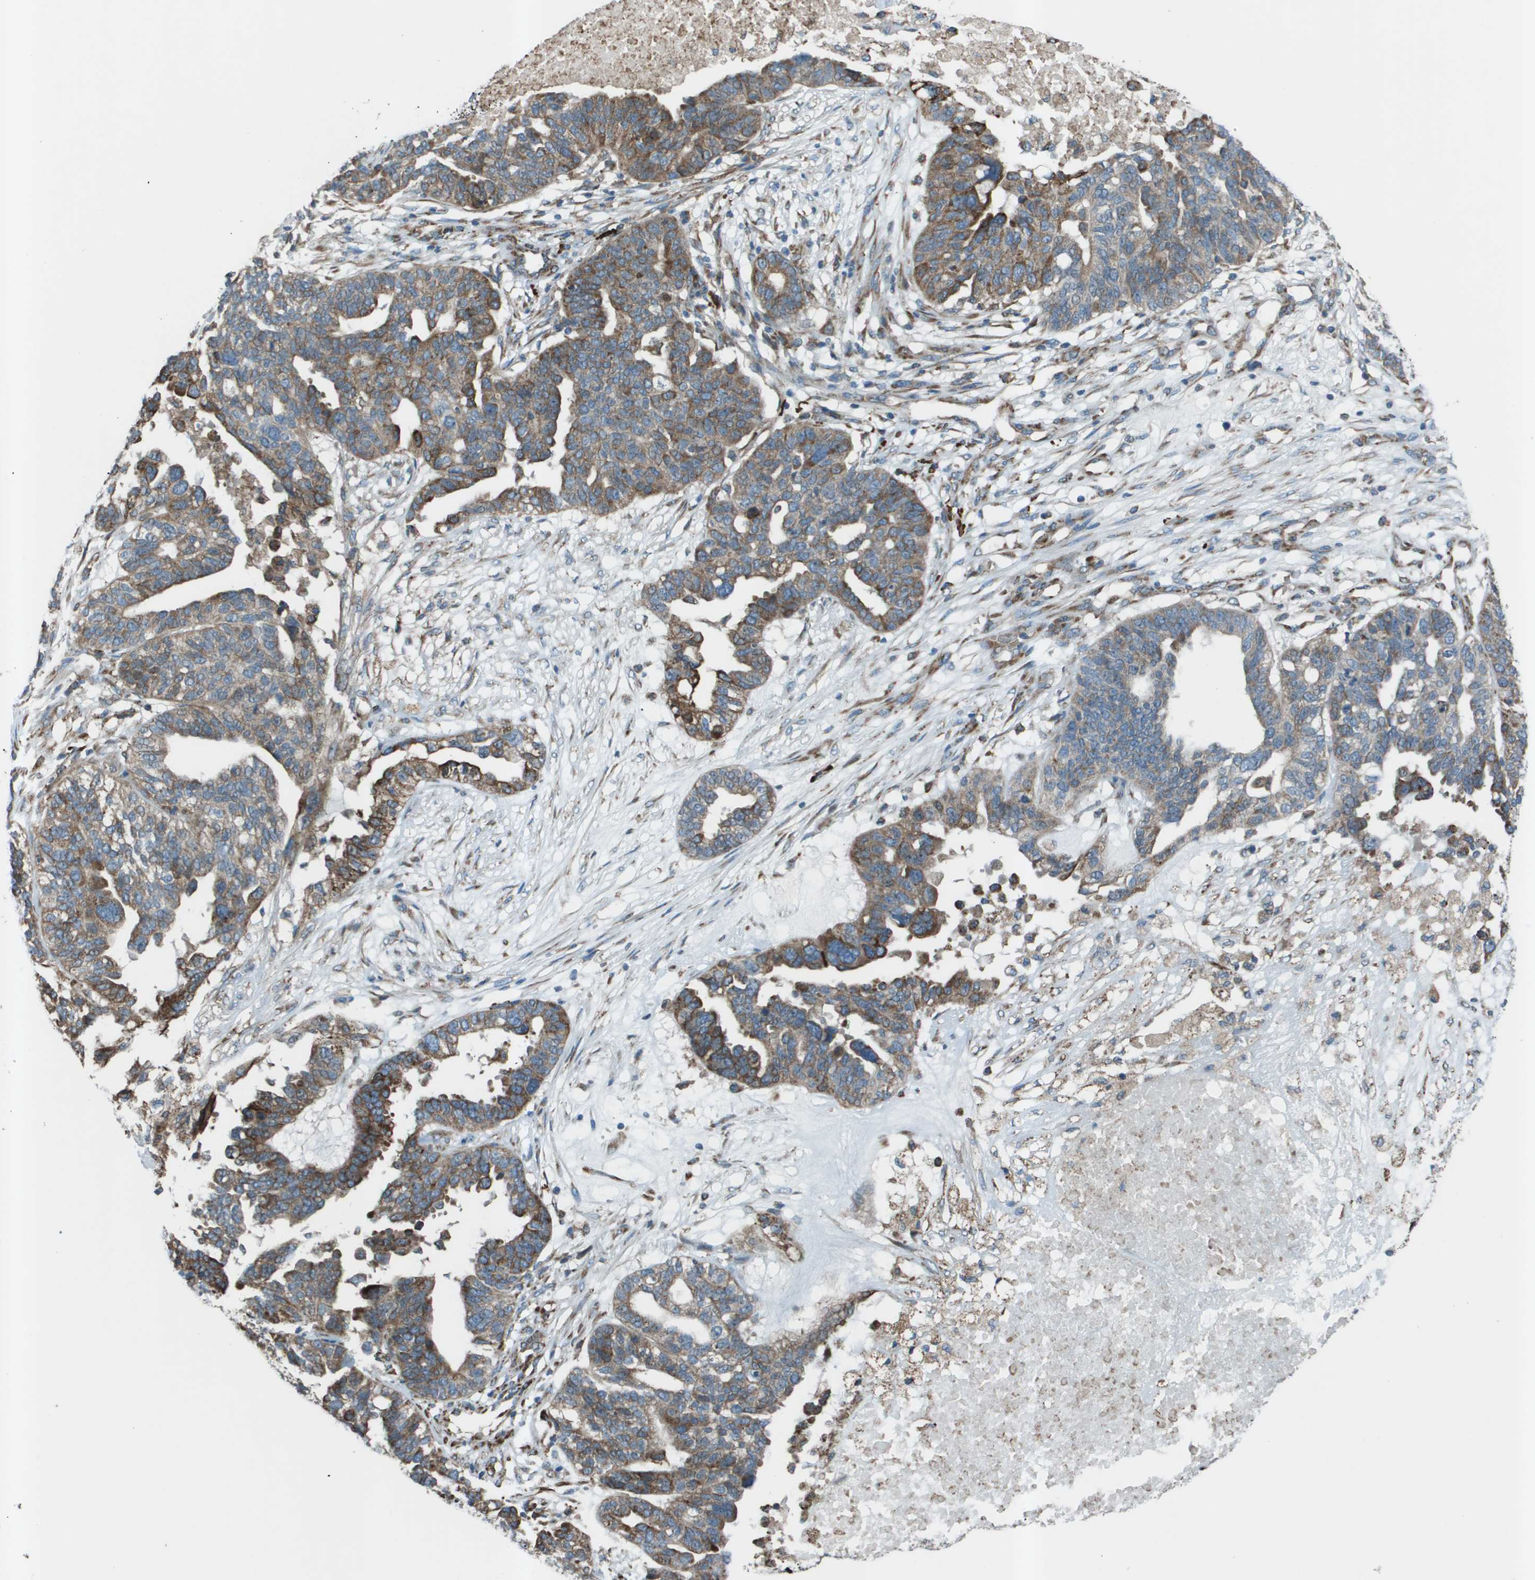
{"staining": {"intensity": "moderate", "quantity": ">75%", "location": "cytoplasmic/membranous"}, "tissue": "ovarian cancer", "cell_type": "Tumor cells", "image_type": "cancer", "snomed": [{"axis": "morphology", "description": "Cystadenocarcinoma, serous, NOS"}, {"axis": "topography", "description": "Ovary"}], "caption": "Protein staining of serous cystadenocarcinoma (ovarian) tissue demonstrates moderate cytoplasmic/membranous expression in about >75% of tumor cells. (DAB (3,3'-diaminobenzidine) IHC, brown staining for protein, blue staining for nuclei).", "gene": "UTS2", "patient": {"sex": "female", "age": 59}}